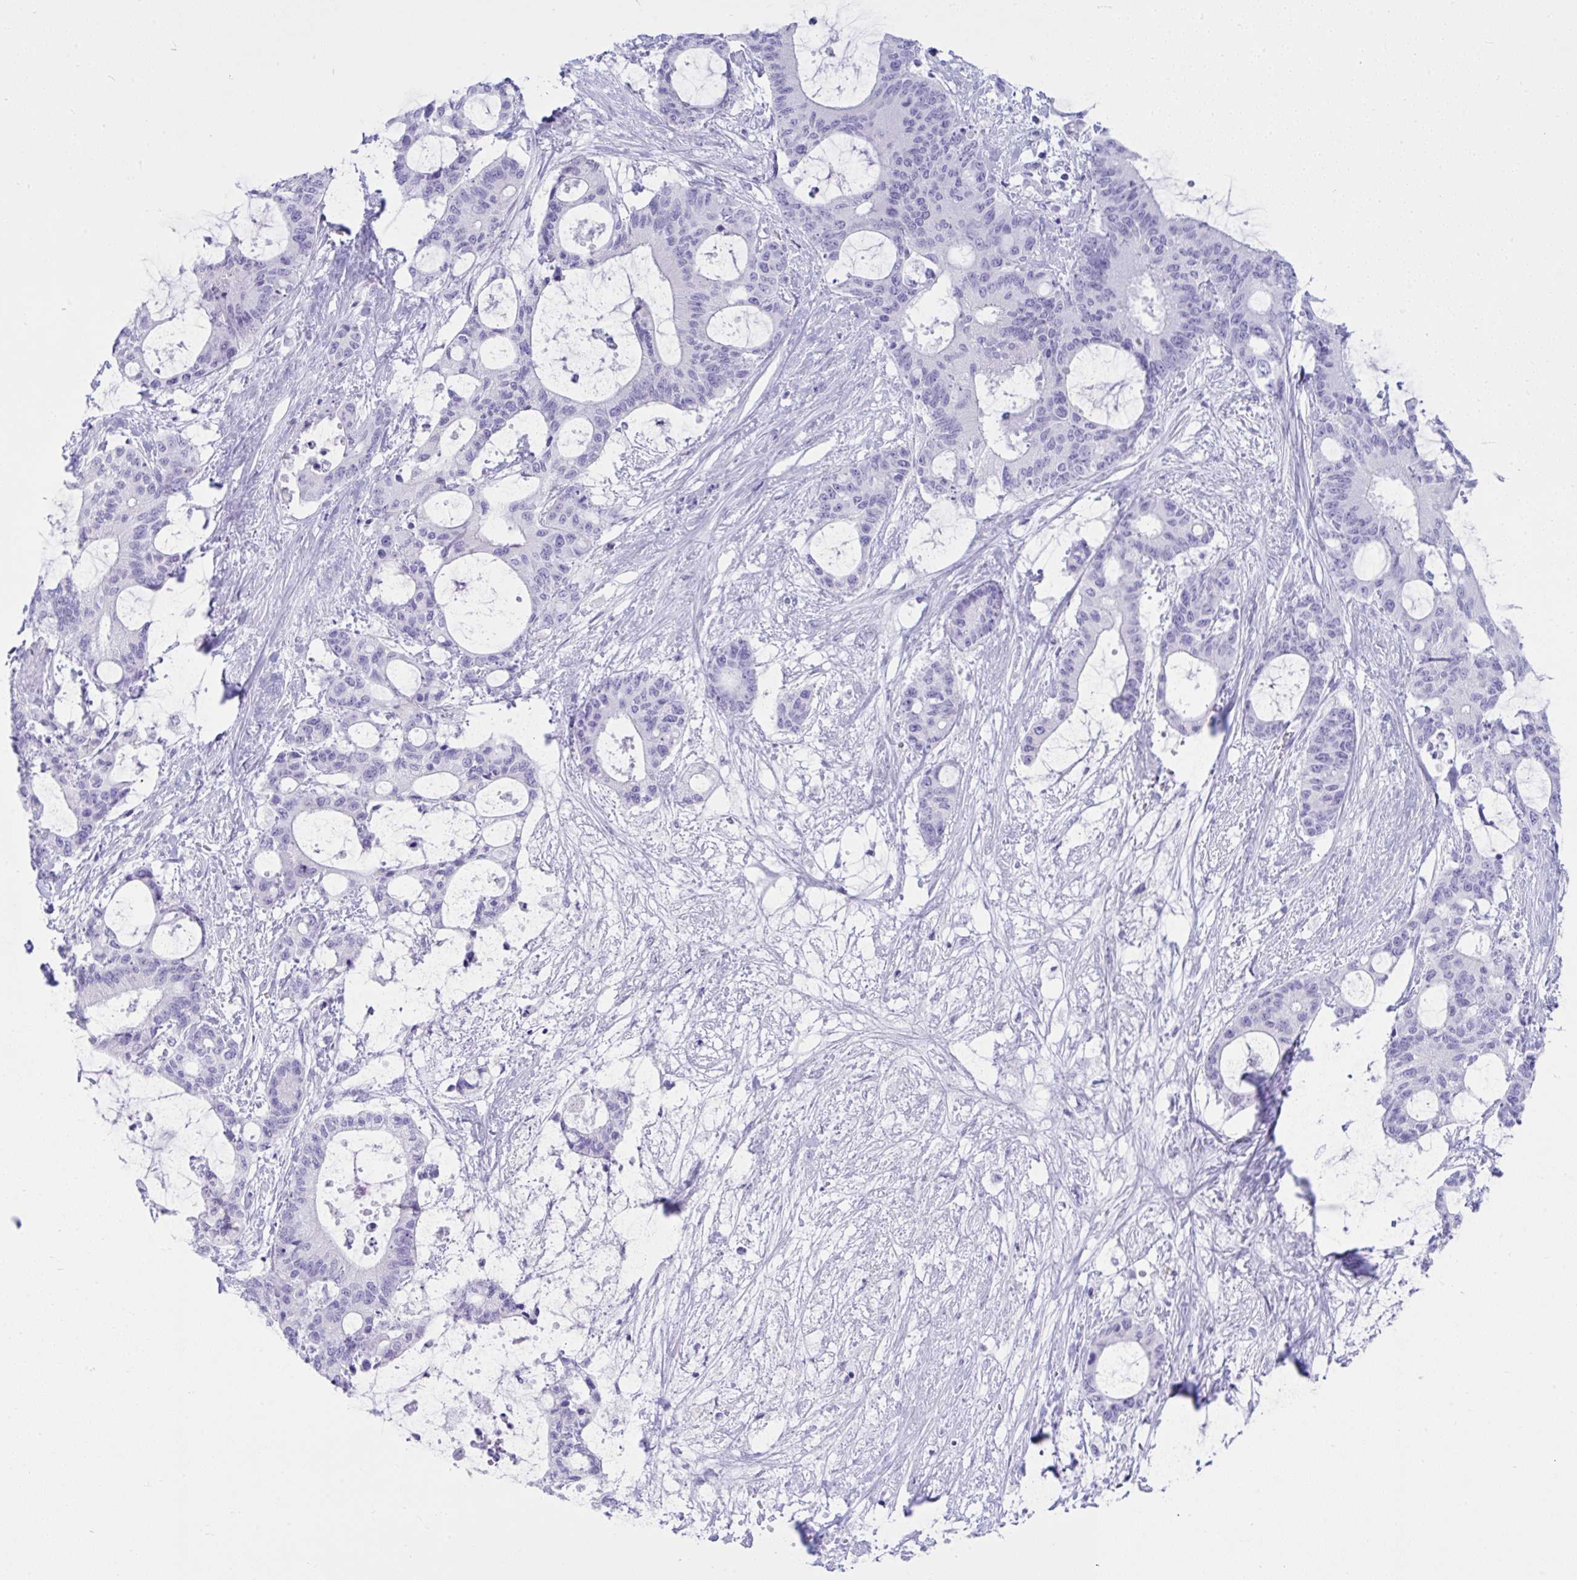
{"staining": {"intensity": "negative", "quantity": "none", "location": "none"}, "tissue": "liver cancer", "cell_type": "Tumor cells", "image_type": "cancer", "snomed": [{"axis": "morphology", "description": "Normal tissue, NOS"}, {"axis": "morphology", "description": "Cholangiocarcinoma"}, {"axis": "topography", "description": "Liver"}, {"axis": "topography", "description": "Peripheral nerve tissue"}], "caption": "IHC of cholangiocarcinoma (liver) shows no expression in tumor cells. (DAB IHC, high magnification).", "gene": "PSCA", "patient": {"sex": "female", "age": 73}}